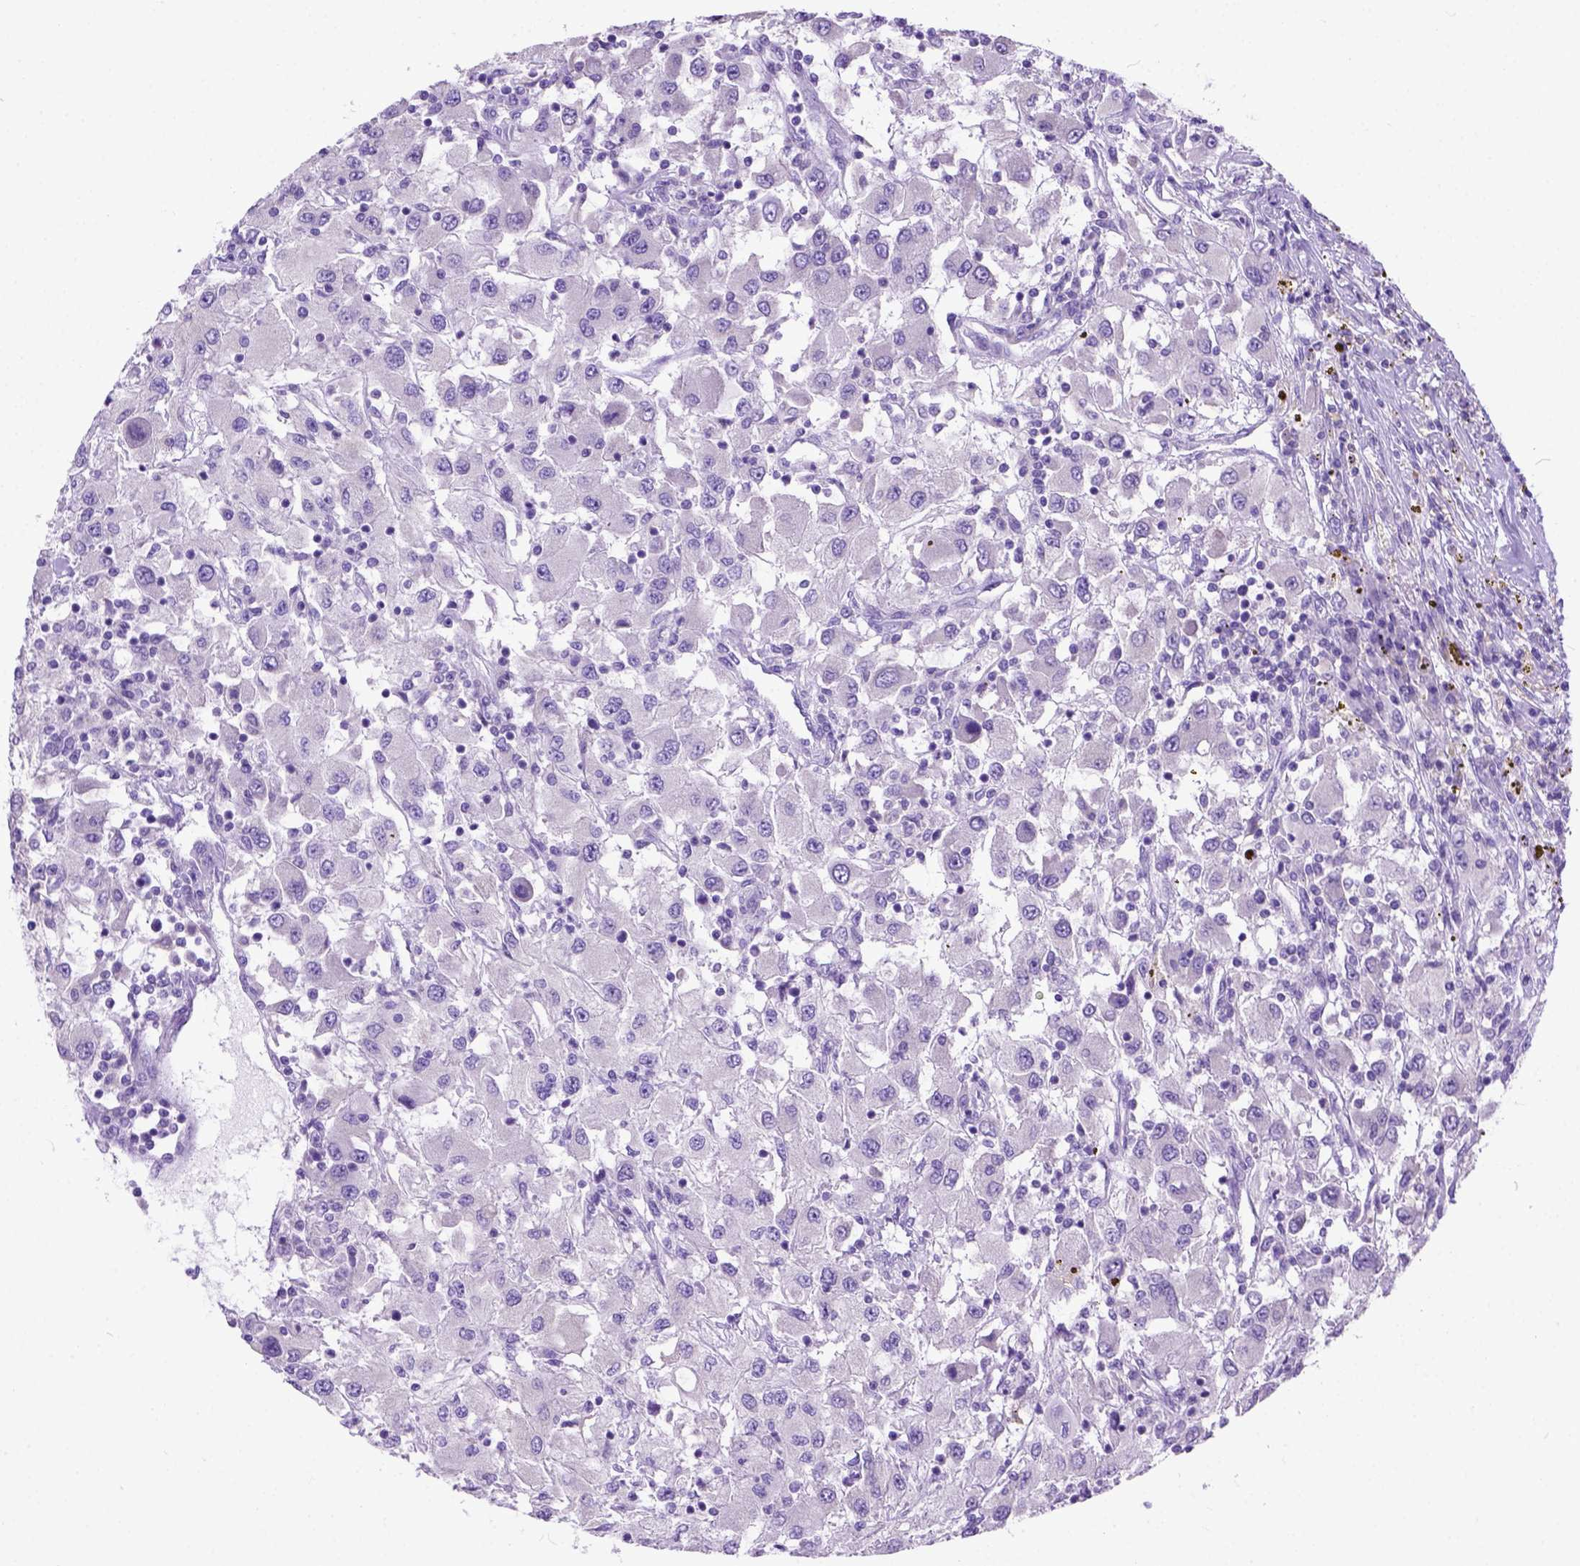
{"staining": {"intensity": "negative", "quantity": "none", "location": "none"}, "tissue": "renal cancer", "cell_type": "Tumor cells", "image_type": "cancer", "snomed": [{"axis": "morphology", "description": "Adenocarcinoma, NOS"}, {"axis": "topography", "description": "Kidney"}], "caption": "Tumor cells show no significant protein positivity in renal cancer.", "gene": "ODAD3", "patient": {"sex": "female", "age": 67}}